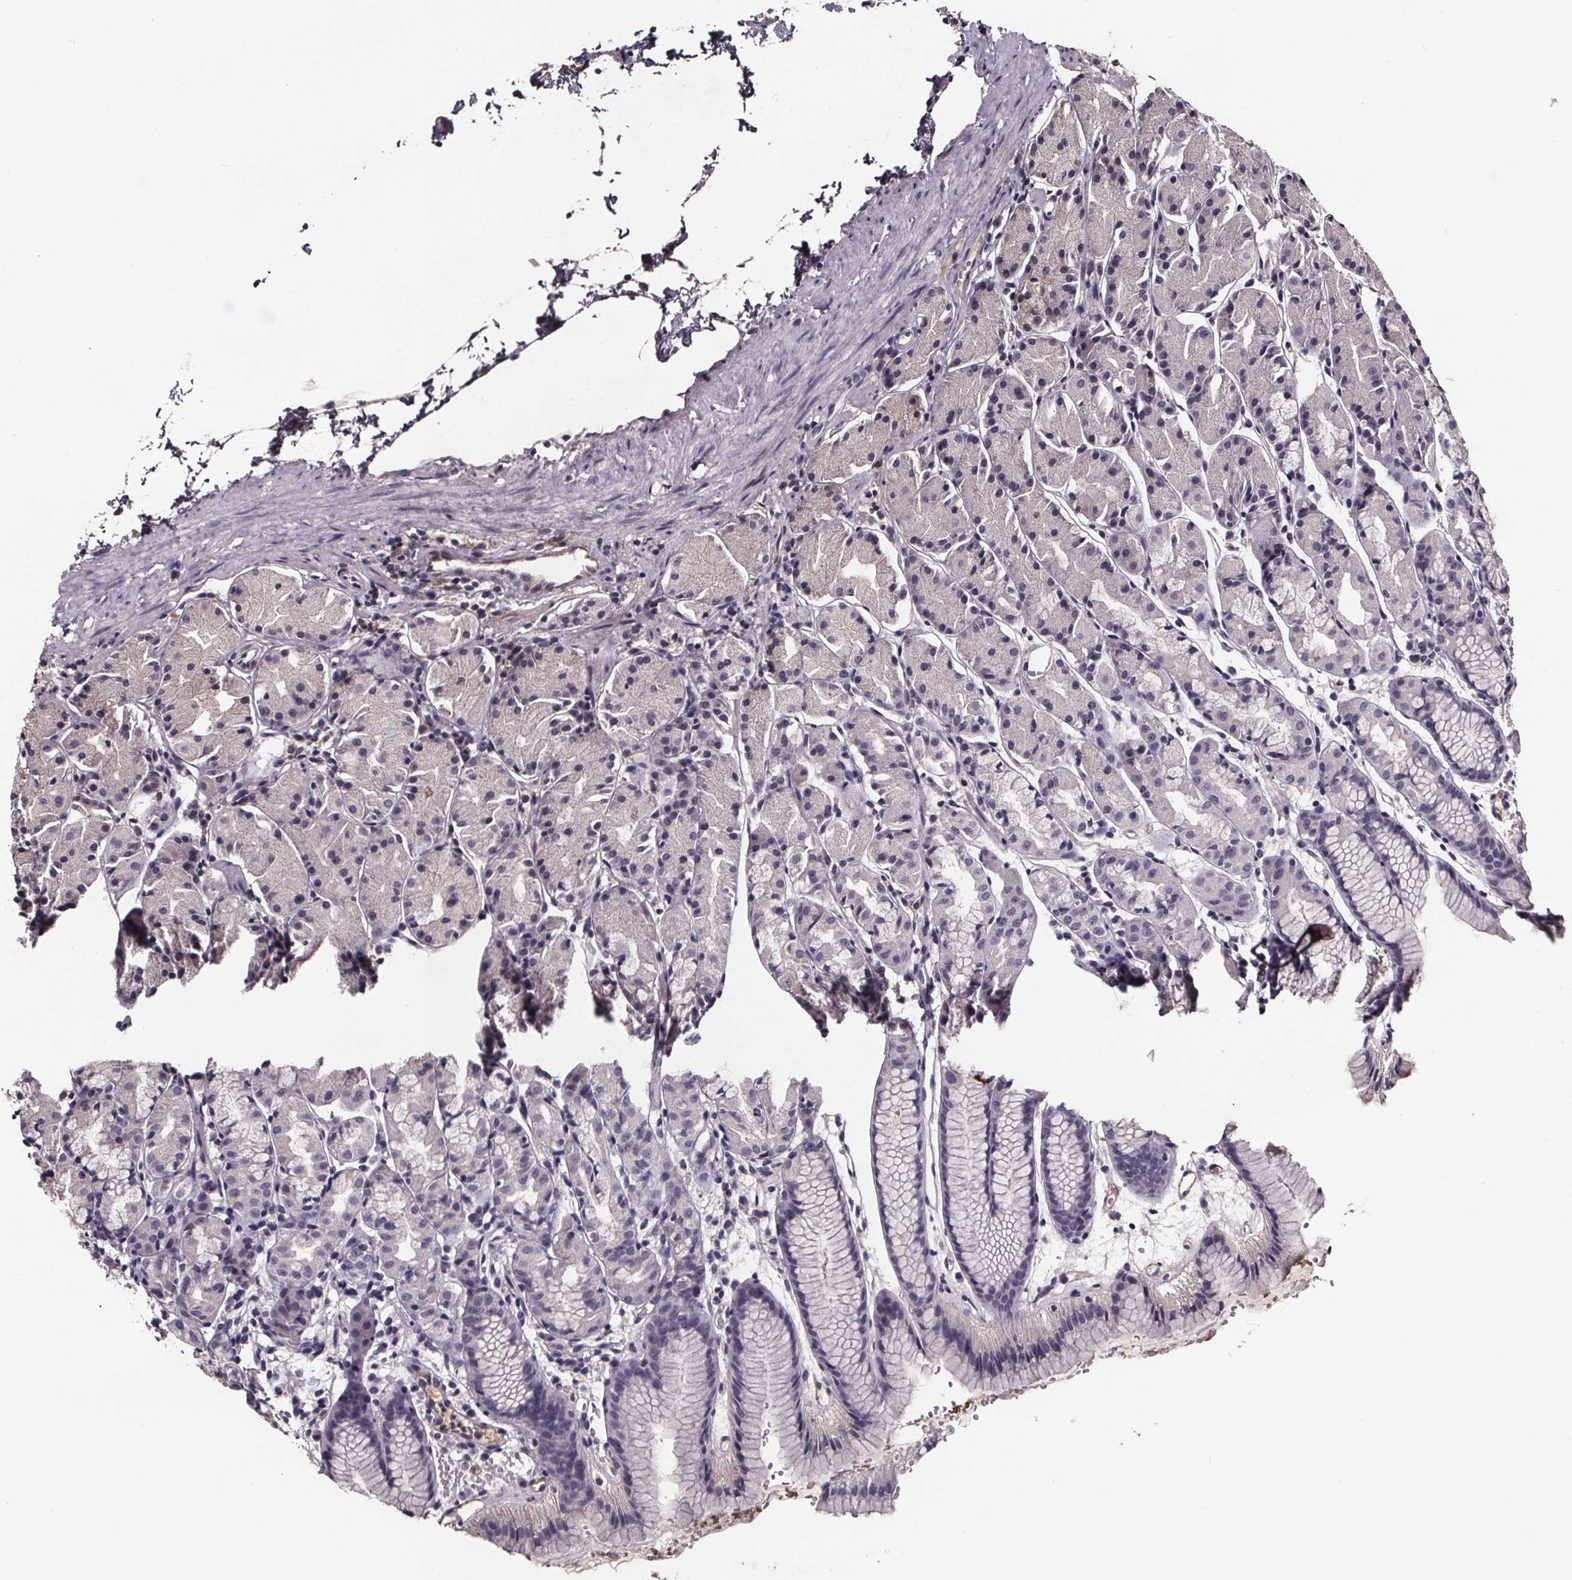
{"staining": {"intensity": "weak", "quantity": "<25%", "location": "cytoplasmic/membranous"}, "tissue": "stomach", "cell_type": "Glandular cells", "image_type": "normal", "snomed": [{"axis": "morphology", "description": "Normal tissue, NOS"}, {"axis": "topography", "description": "Stomach, upper"}], "caption": "This micrograph is of unremarkable stomach stained with IHC to label a protein in brown with the nuclei are counter-stained blue. There is no expression in glandular cells.", "gene": "NPHP4", "patient": {"sex": "male", "age": 47}}